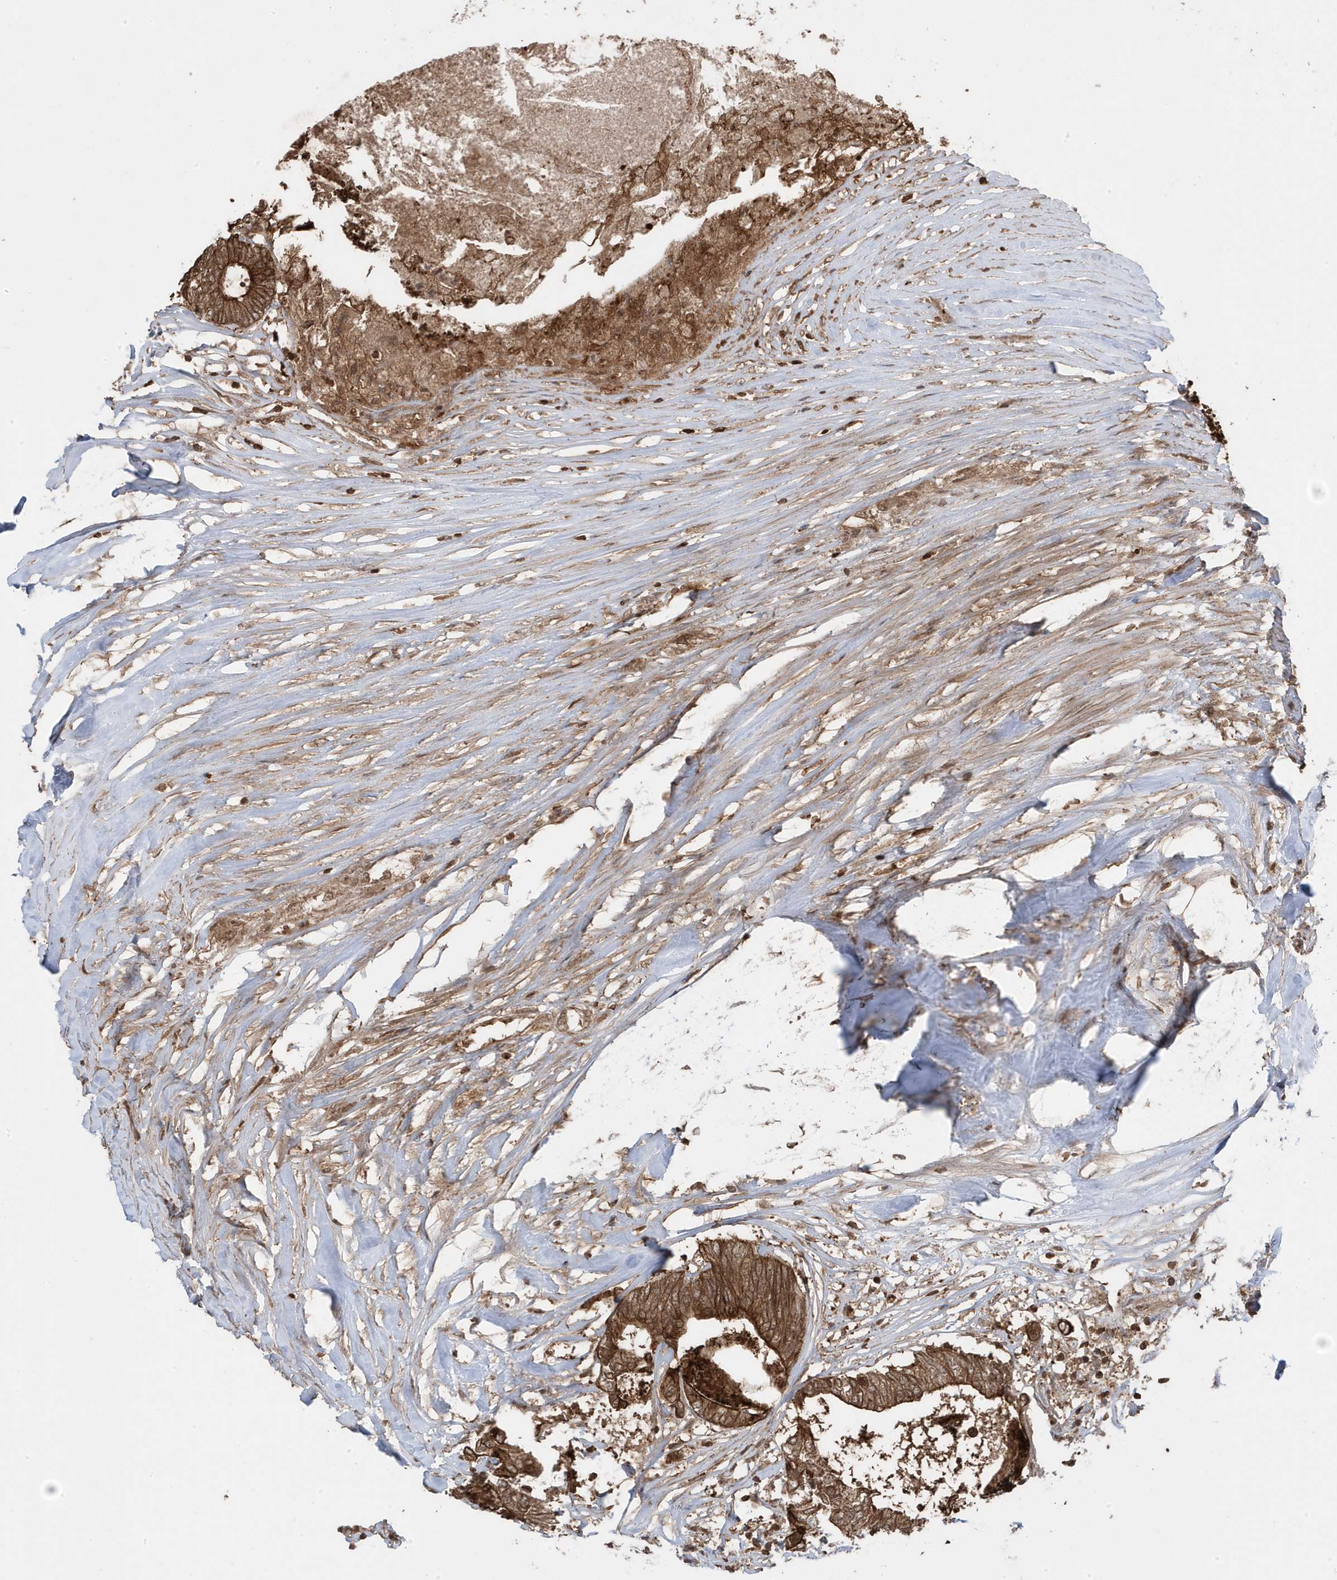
{"staining": {"intensity": "strong", "quantity": ">75%", "location": "cytoplasmic/membranous"}, "tissue": "colorectal cancer", "cell_type": "Tumor cells", "image_type": "cancer", "snomed": [{"axis": "morphology", "description": "Adenocarcinoma, NOS"}, {"axis": "topography", "description": "Rectum"}], "caption": "Colorectal adenocarcinoma stained with DAB IHC reveals high levels of strong cytoplasmic/membranous positivity in approximately >75% of tumor cells. (Brightfield microscopy of DAB IHC at high magnification).", "gene": "ASAP1", "patient": {"sex": "male", "age": 63}}